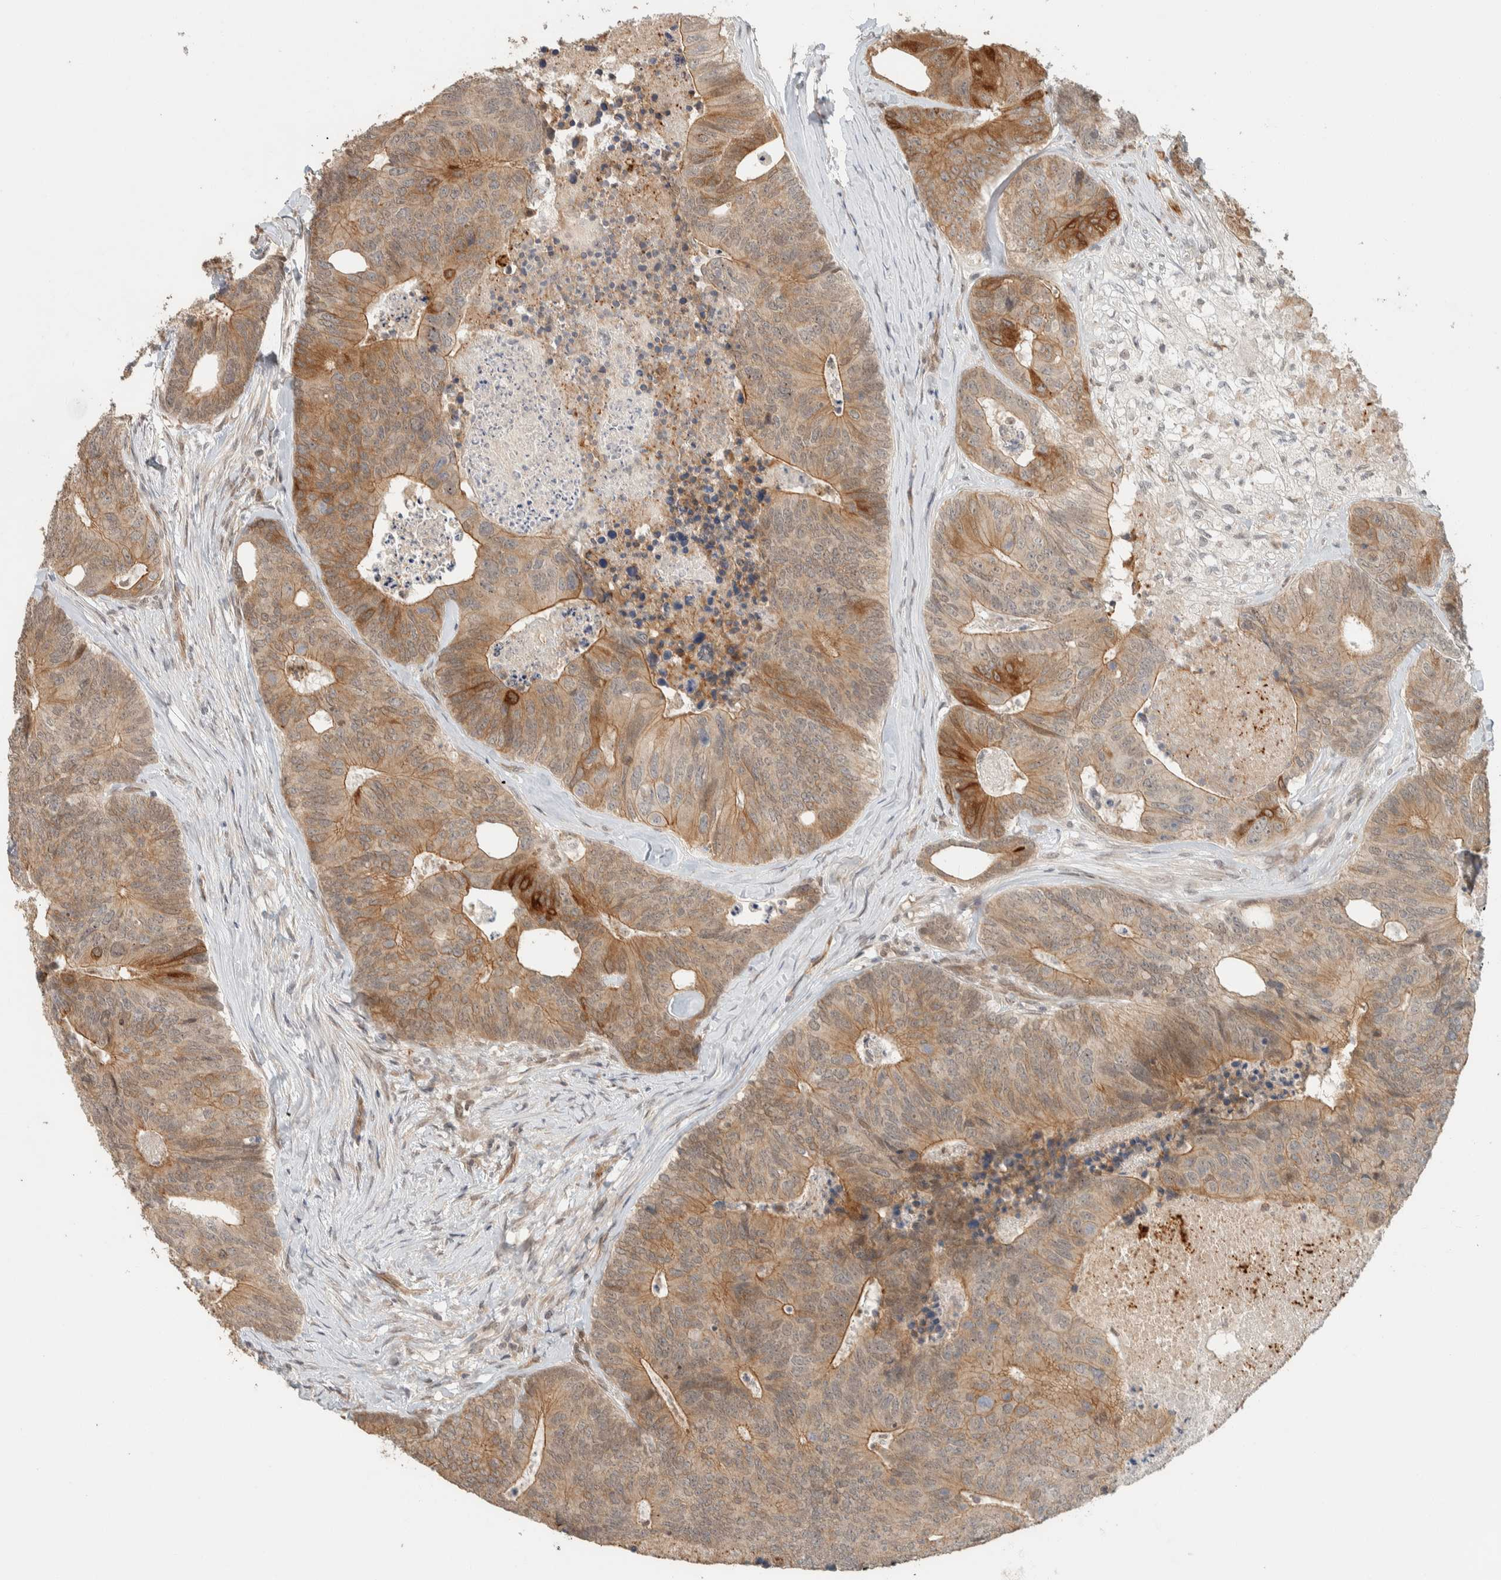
{"staining": {"intensity": "moderate", "quantity": ">75%", "location": "cytoplasmic/membranous"}, "tissue": "colorectal cancer", "cell_type": "Tumor cells", "image_type": "cancer", "snomed": [{"axis": "morphology", "description": "Adenocarcinoma, NOS"}, {"axis": "topography", "description": "Colon"}], "caption": "Immunohistochemistry micrograph of neoplastic tissue: colorectal cancer (adenocarcinoma) stained using immunohistochemistry shows medium levels of moderate protein expression localized specifically in the cytoplasmic/membranous of tumor cells, appearing as a cytoplasmic/membranous brown color.", "gene": "ZBTB2", "patient": {"sex": "female", "age": 67}}